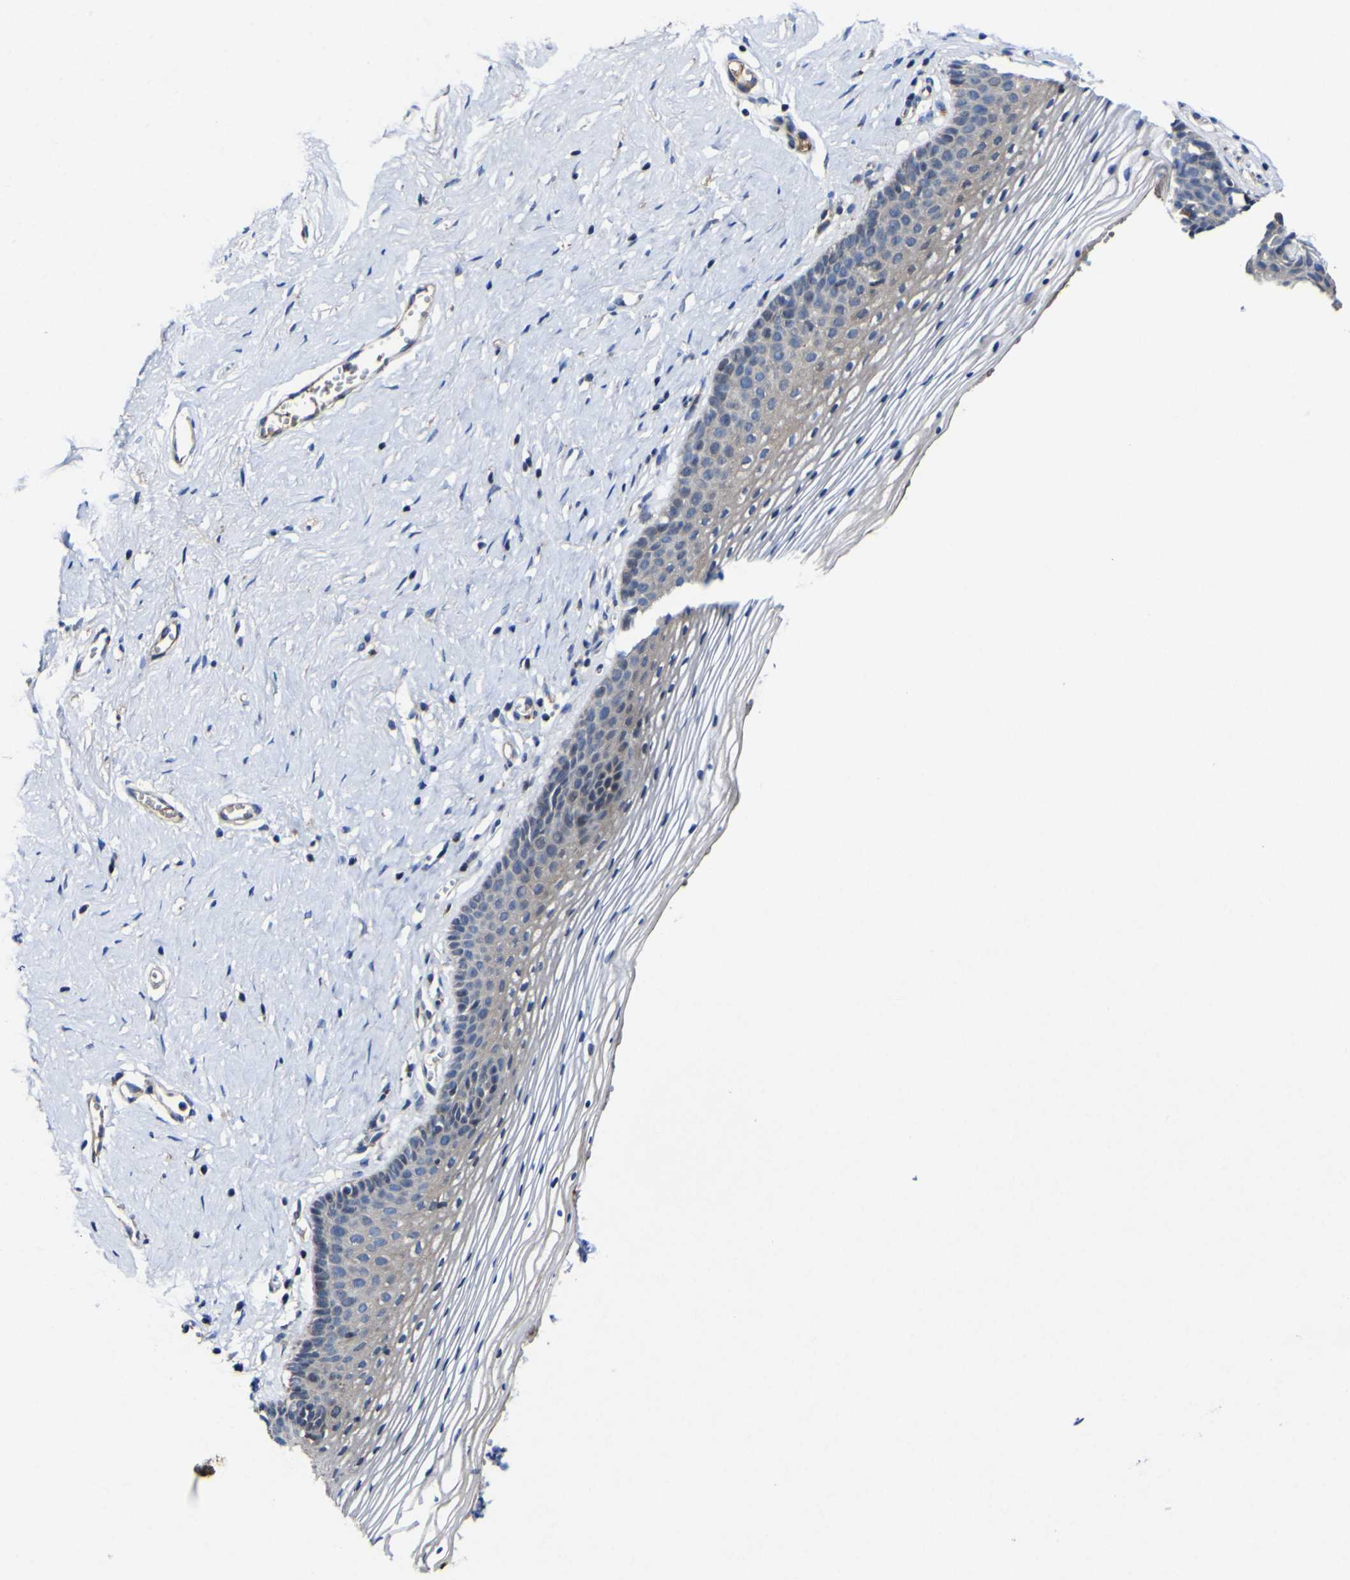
{"staining": {"intensity": "negative", "quantity": "none", "location": "none"}, "tissue": "vagina", "cell_type": "Squamous epithelial cells", "image_type": "normal", "snomed": [{"axis": "morphology", "description": "Normal tissue, NOS"}, {"axis": "topography", "description": "Vagina"}], "caption": "Vagina stained for a protein using immunohistochemistry (IHC) reveals no positivity squamous epithelial cells.", "gene": "CCDC90B", "patient": {"sex": "female", "age": 32}}